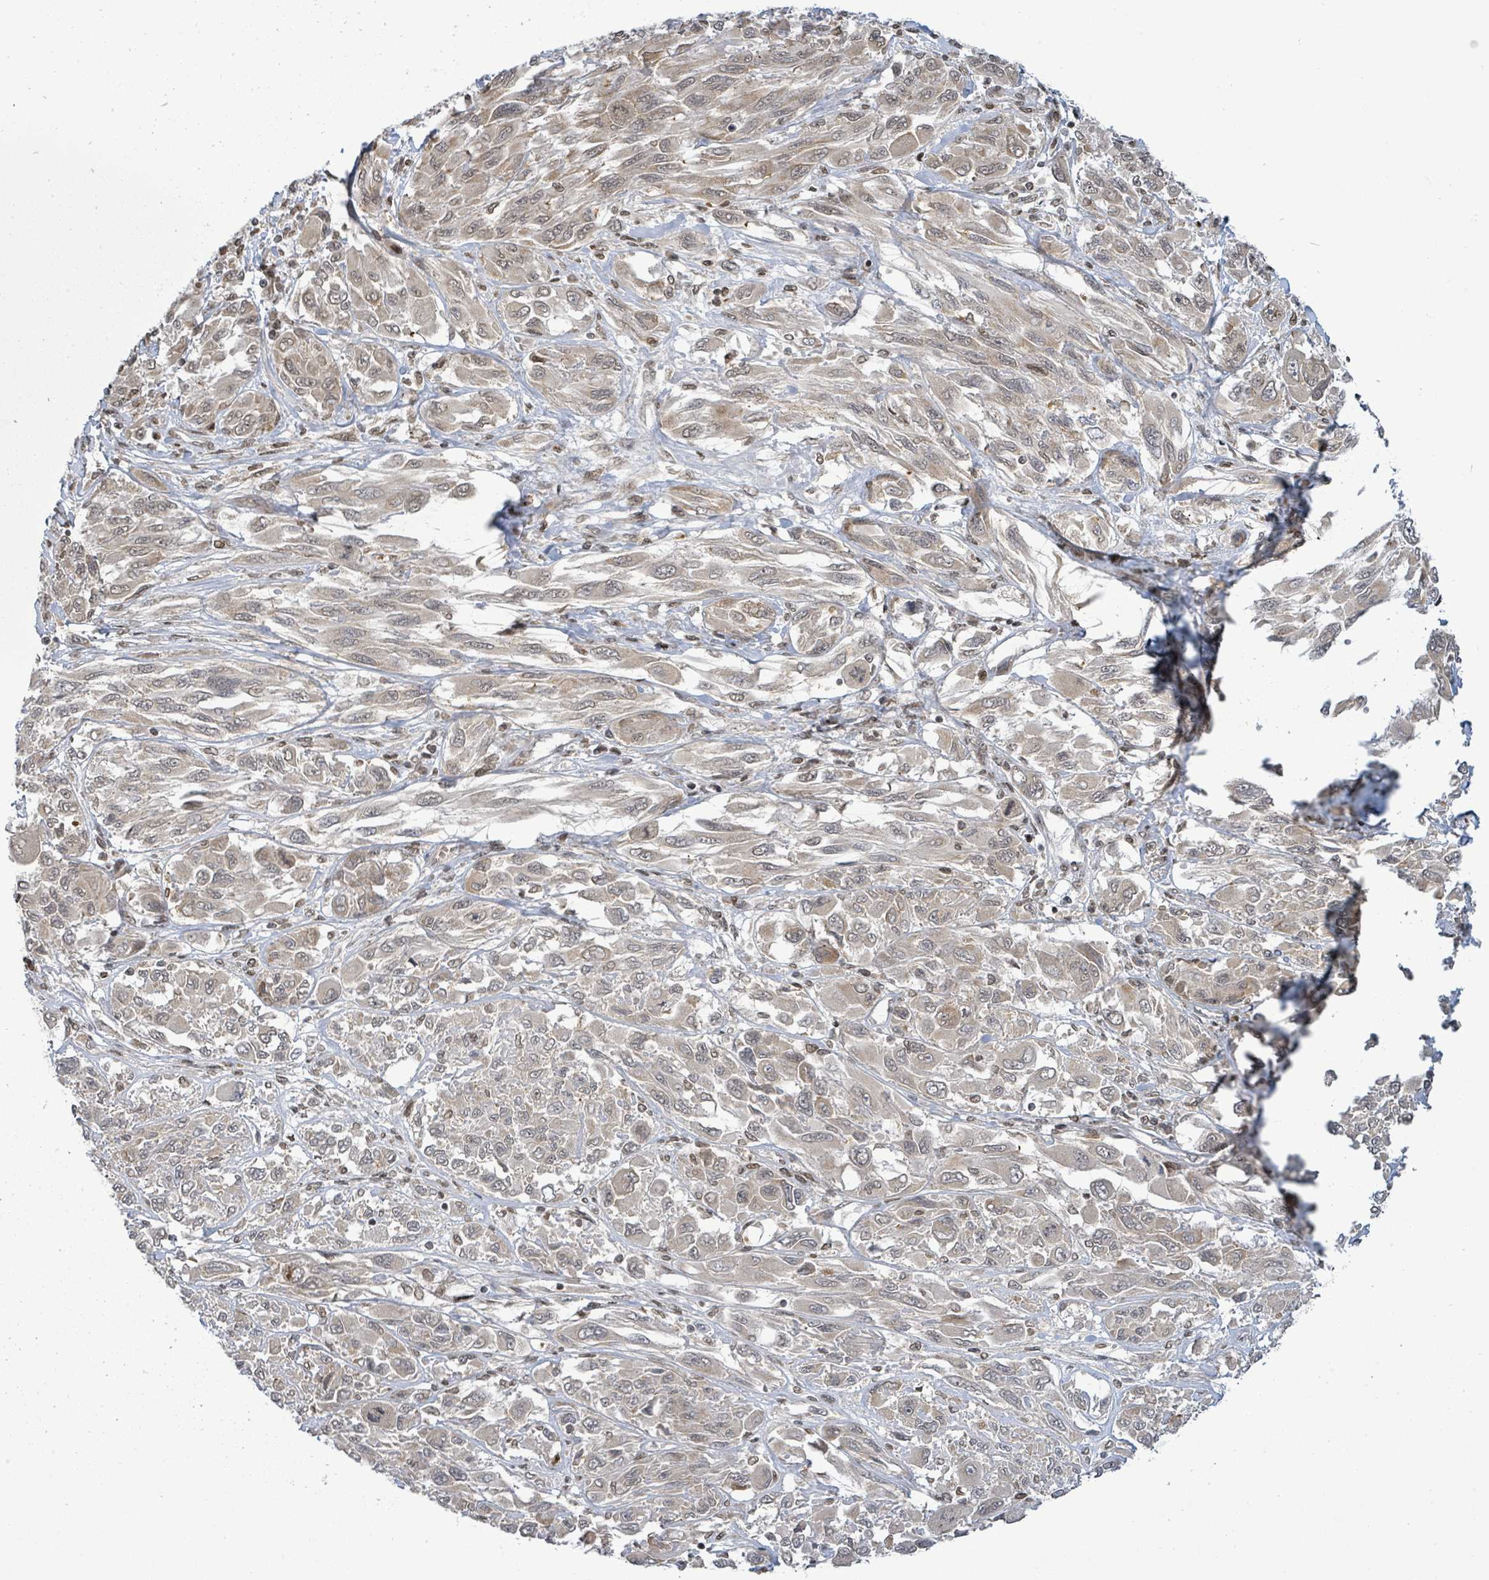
{"staining": {"intensity": "weak", "quantity": "25%-75%", "location": "cytoplasmic/membranous,nuclear"}, "tissue": "melanoma", "cell_type": "Tumor cells", "image_type": "cancer", "snomed": [{"axis": "morphology", "description": "Malignant melanoma, NOS"}, {"axis": "topography", "description": "Skin"}], "caption": "This image exhibits malignant melanoma stained with immunohistochemistry to label a protein in brown. The cytoplasmic/membranous and nuclear of tumor cells show weak positivity for the protein. Nuclei are counter-stained blue.", "gene": "SBF2", "patient": {"sex": "female", "age": 91}}